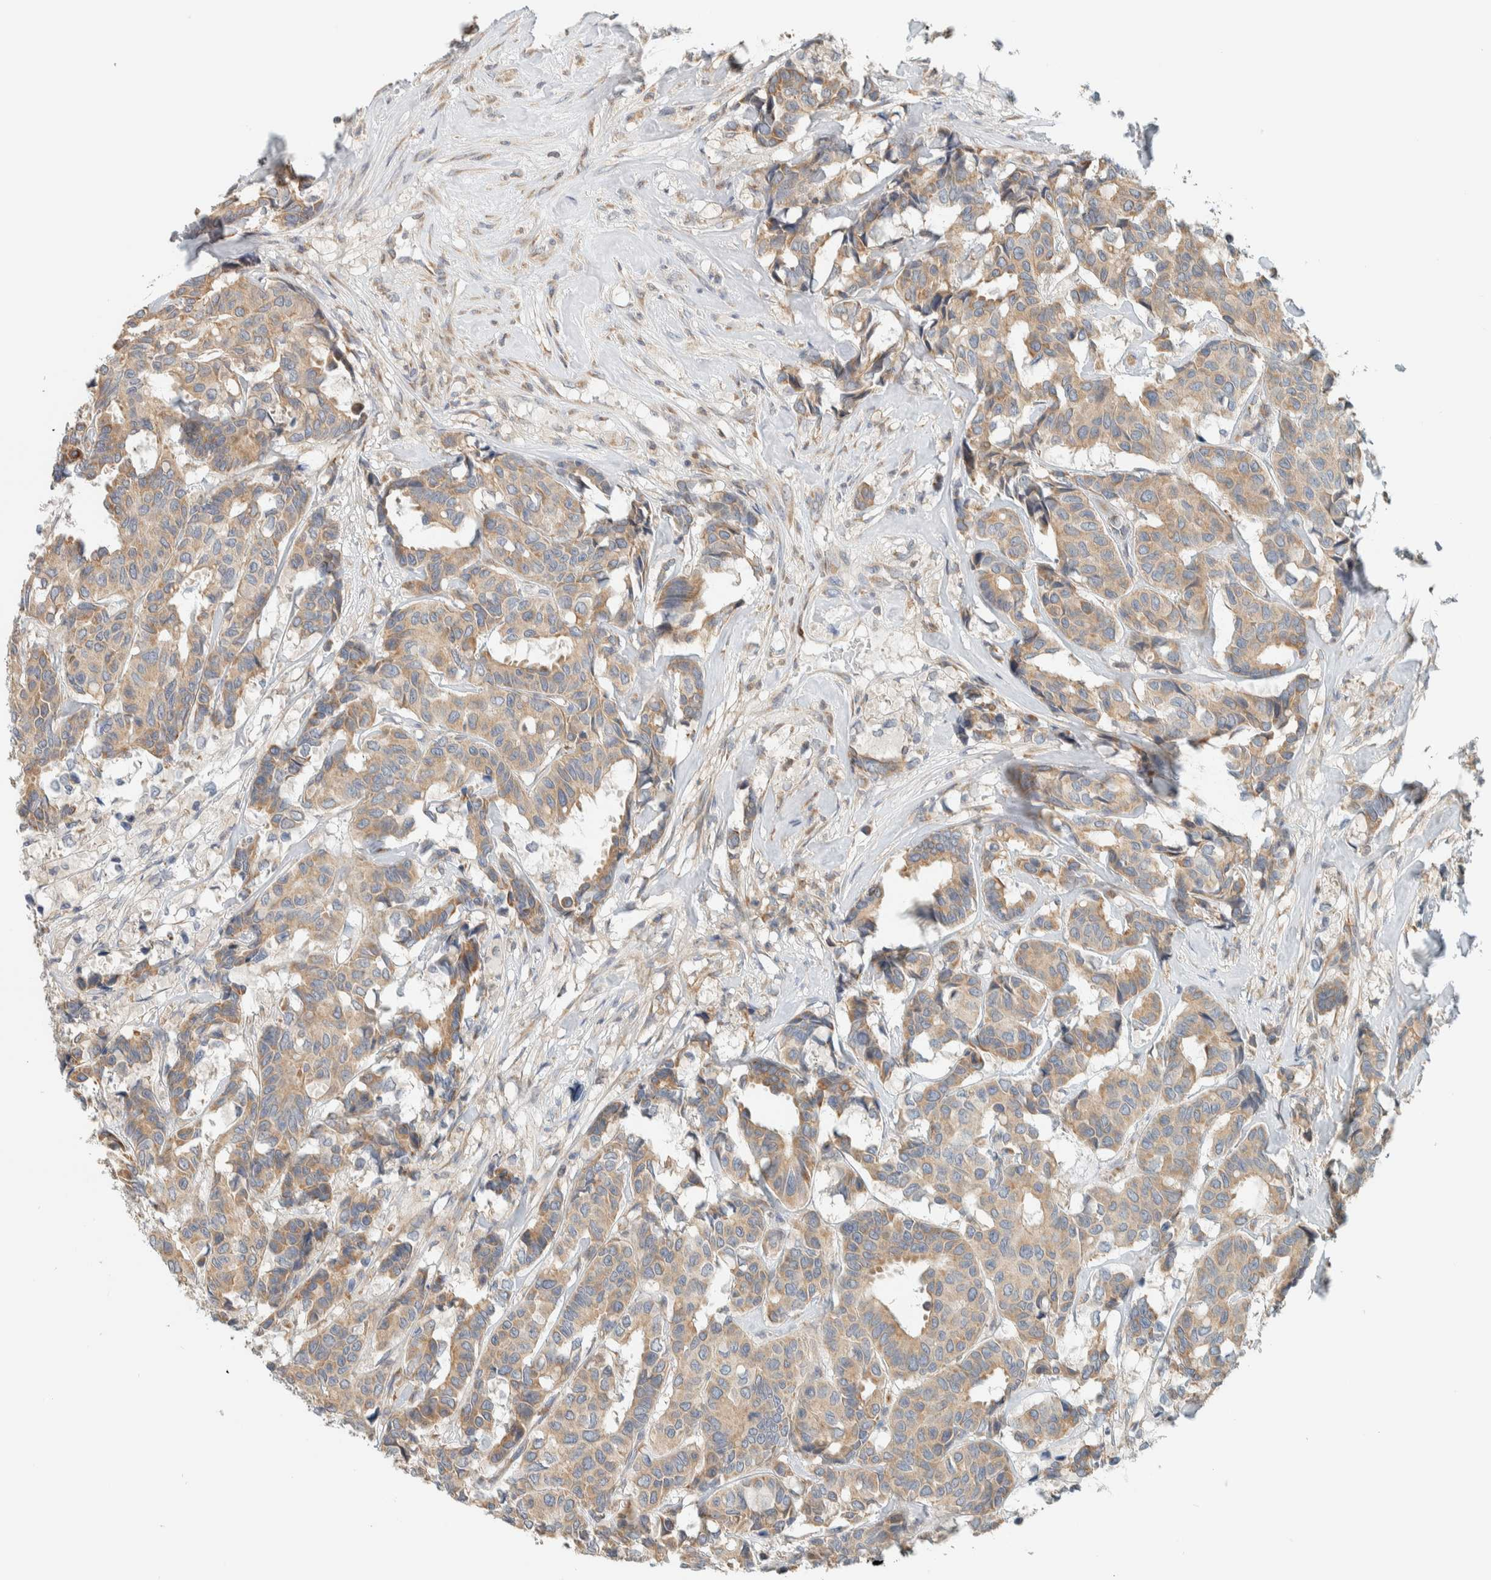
{"staining": {"intensity": "moderate", "quantity": ">75%", "location": "cytoplasmic/membranous"}, "tissue": "breast cancer", "cell_type": "Tumor cells", "image_type": "cancer", "snomed": [{"axis": "morphology", "description": "Duct carcinoma"}, {"axis": "topography", "description": "Breast"}], "caption": "Immunohistochemistry (IHC) of human intraductal carcinoma (breast) shows medium levels of moderate cytoplasmic/membranous staining in about >75% of tumor cells.", "gene": "CCDC57", "patient": {"sex": "female", "age": 87}}